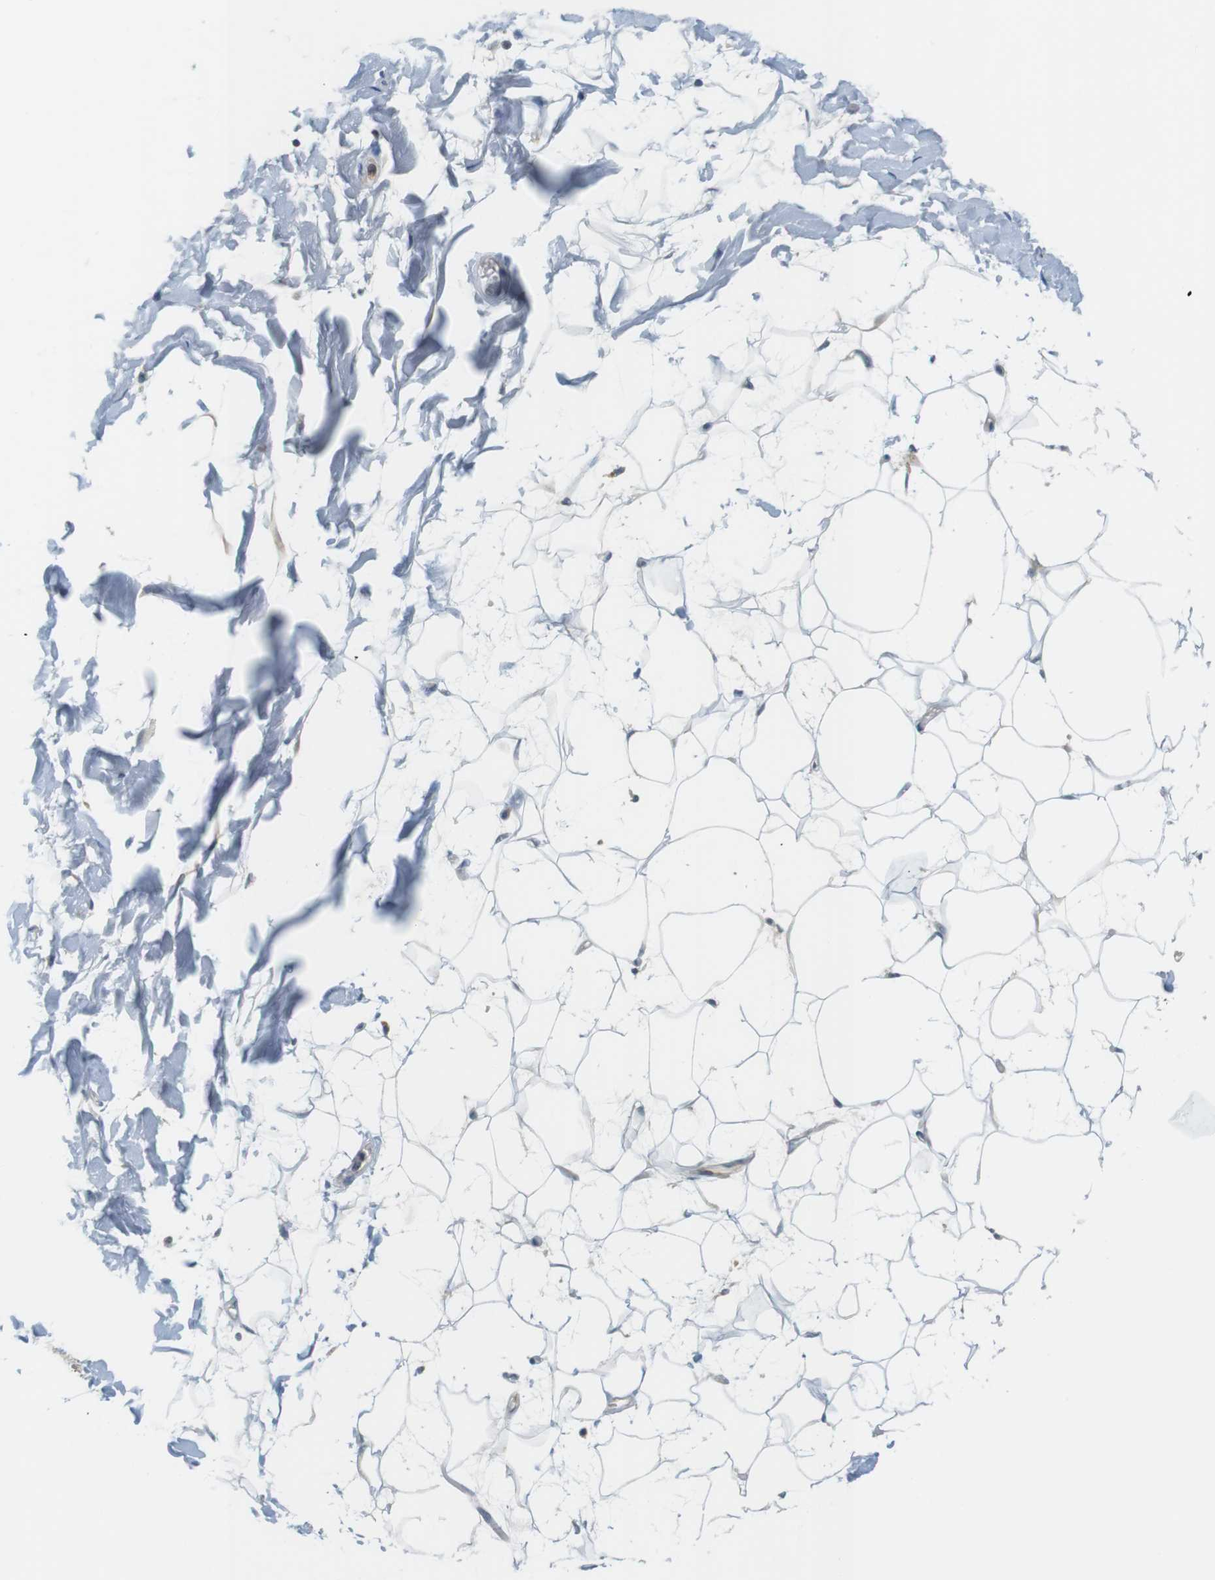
{"staining": {"intensity": "negative", "quantity": "none", "location": "none"}, "tissue": "adipose tissue", "cell_type": "Adipocytes", "image_type": "normal", "snomed": [{"axis": "morphology", "description": "Normal tissue, NOS"}, {"axis": "topography", "description": "Soft tissue"}], "caption": "Immunohistochemistry of benign adipose tissue displays no expression in adipocytes. (DAB immunohistochemistry, high magnification).", "gene": "WNT7A", "patient": {"sex": "male", "age": 72}}